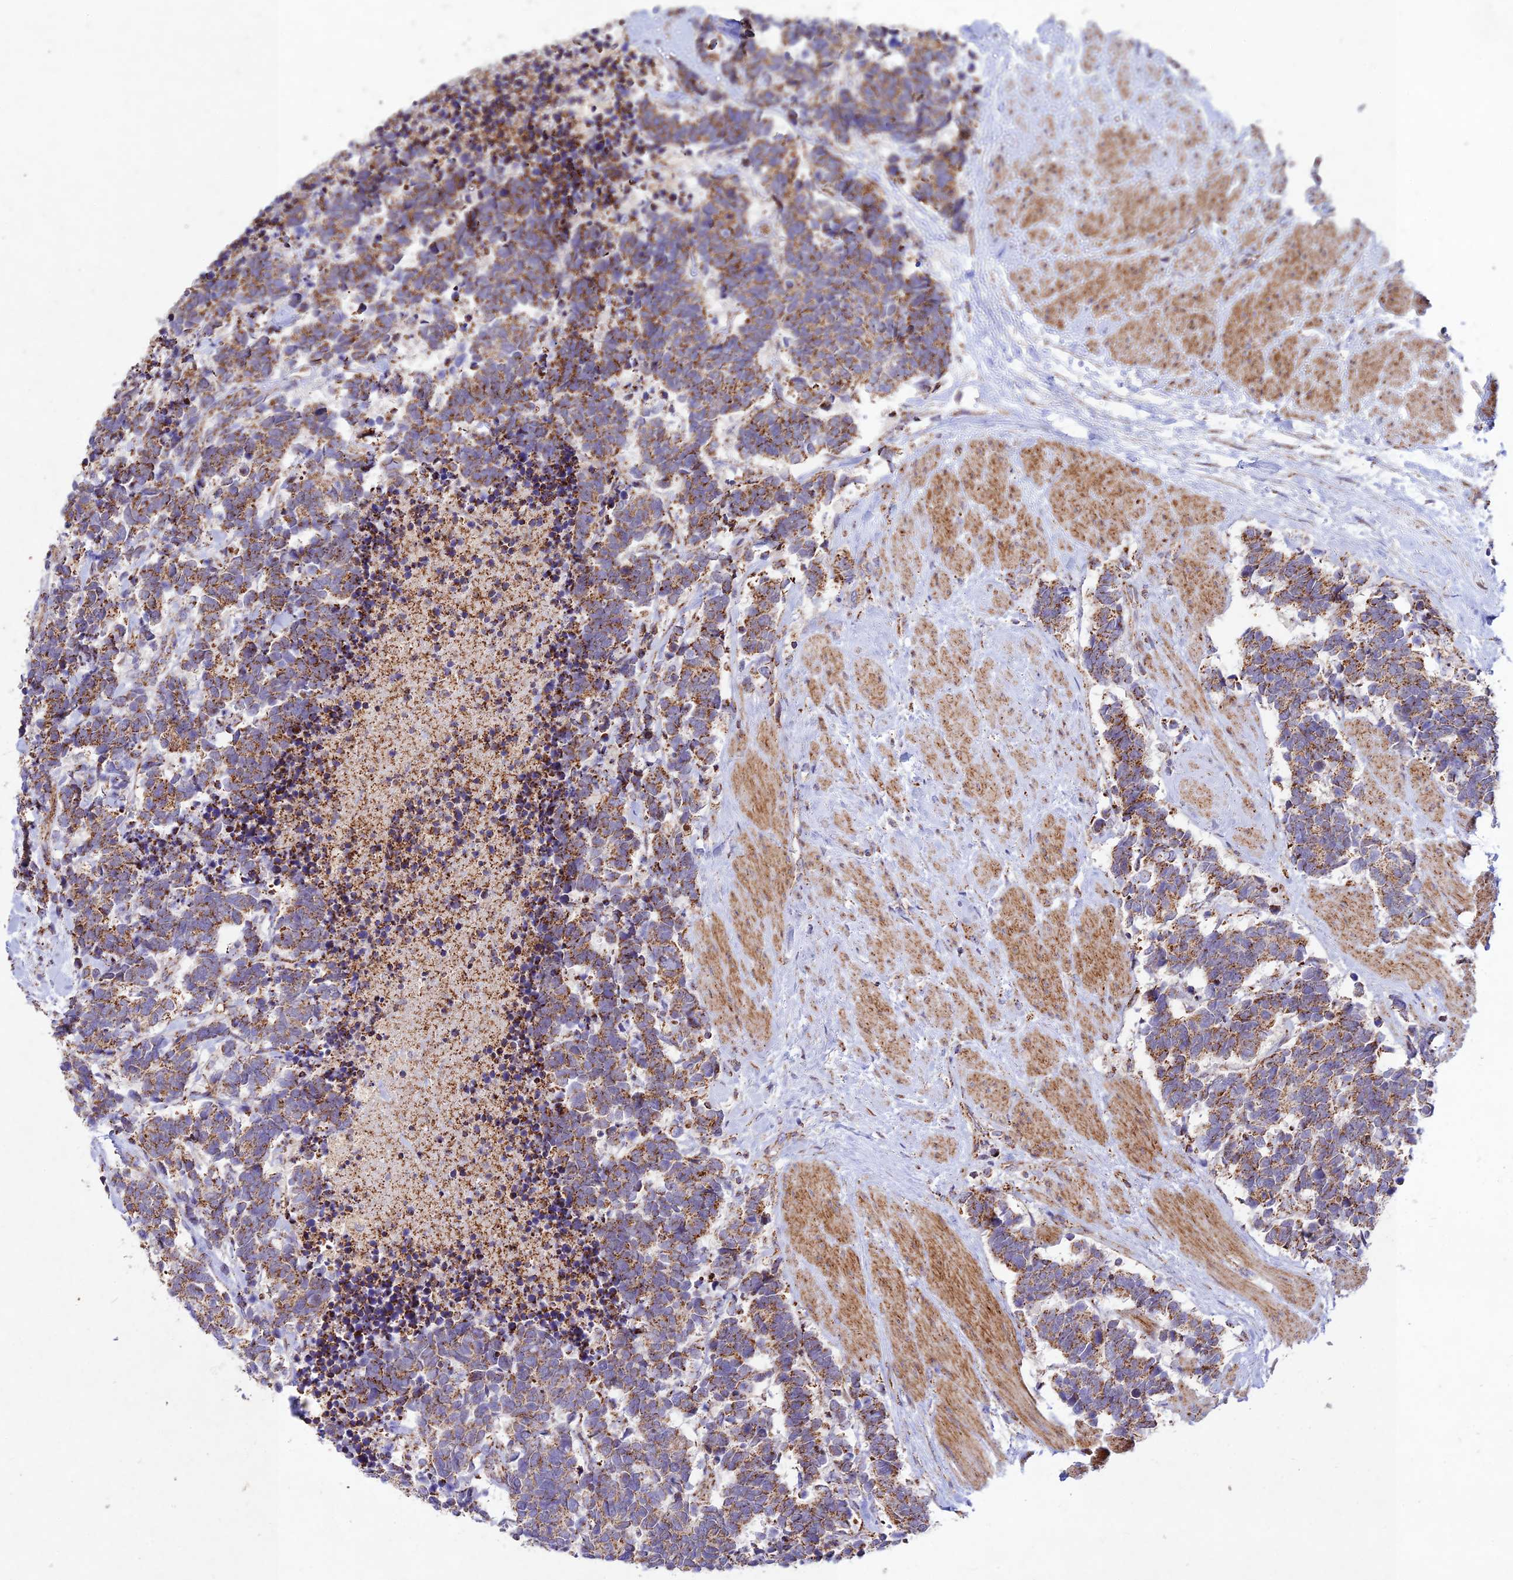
{"staining": {"intensity": "moderate", "quantity": ">75%", "location": "cytoplasmic/membranous"}, "tissue": "carcinoid", "cell_type": "Tumor cells", "image_type": "cancer", "snomed": [{"axis": "morphology", "description": "Carcinoma, NOS"}, {"axis": "morphology", "description": "Carcinoid, malignant, NOS"}, {"axis": "topography", "description": "Prostate"}], "caption": "Immunohistochemical staining of human malignant carcinoid reveals medium levels of moderate cytoplasmic/membranous protein staining in approximately >75% of tumor cells. Nuclei are stained in blue.", "gene": "KHDC3L", "patient": {"sex": "male", "age": 57}}